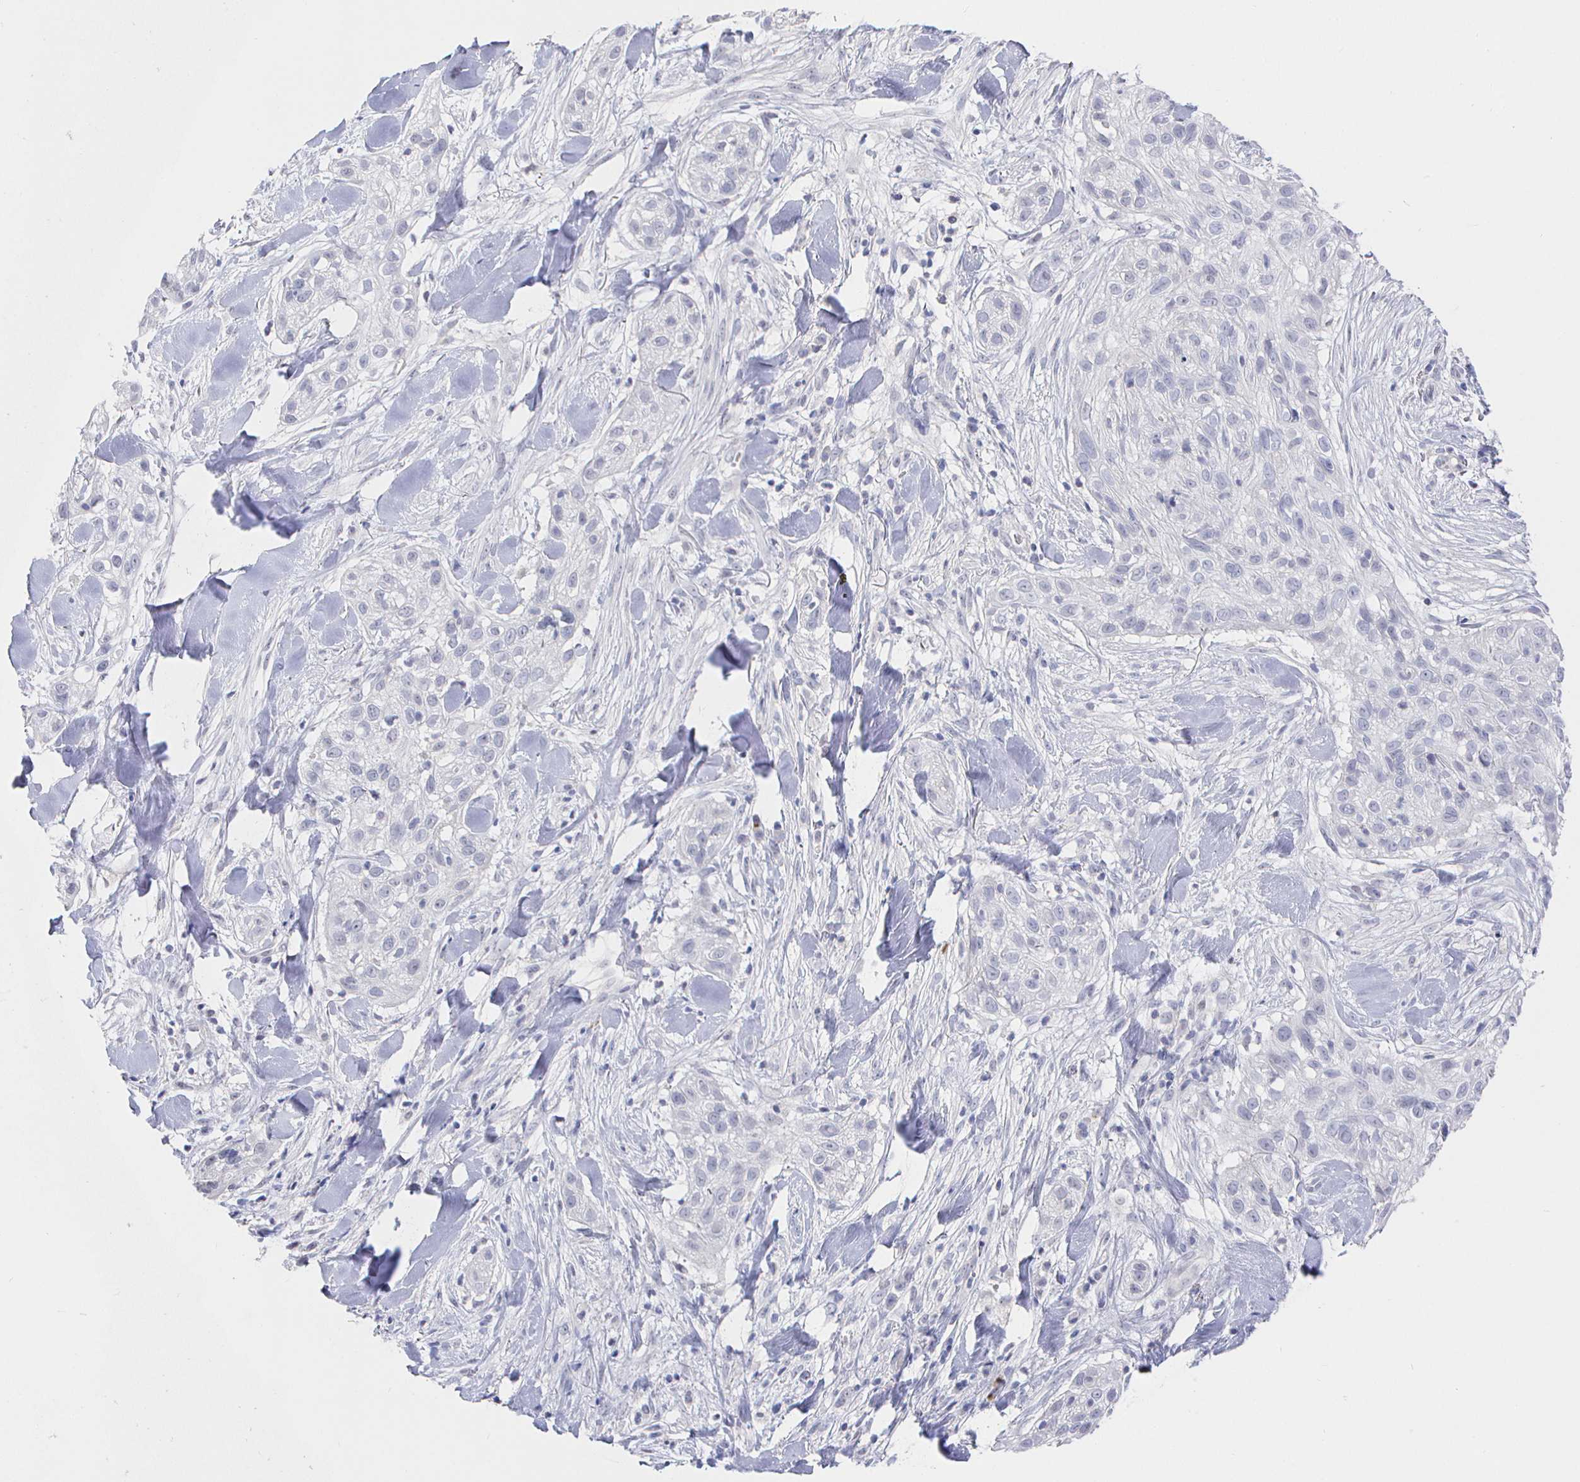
{"staining": {"intensity": "negative", "quantity": "none", "location": "none"}, "tissue": "skin cancer", "cell_type": "Tumor cells", "image_type": "cancer", "snomed": [{"axis": "morphology", "description": "Squamous cell carcinoma, NOS"}, {"axis": "topography", "description": "Skin"}], "caption": "DAB (3,3'-diaminobenzidine) immunohistochemical staining of human squamous cell carcinoma (skin) reveals no significant expression in tumor cells.", "gene": "LRRC23", "patient": {"sex": "male", "age": 82}}